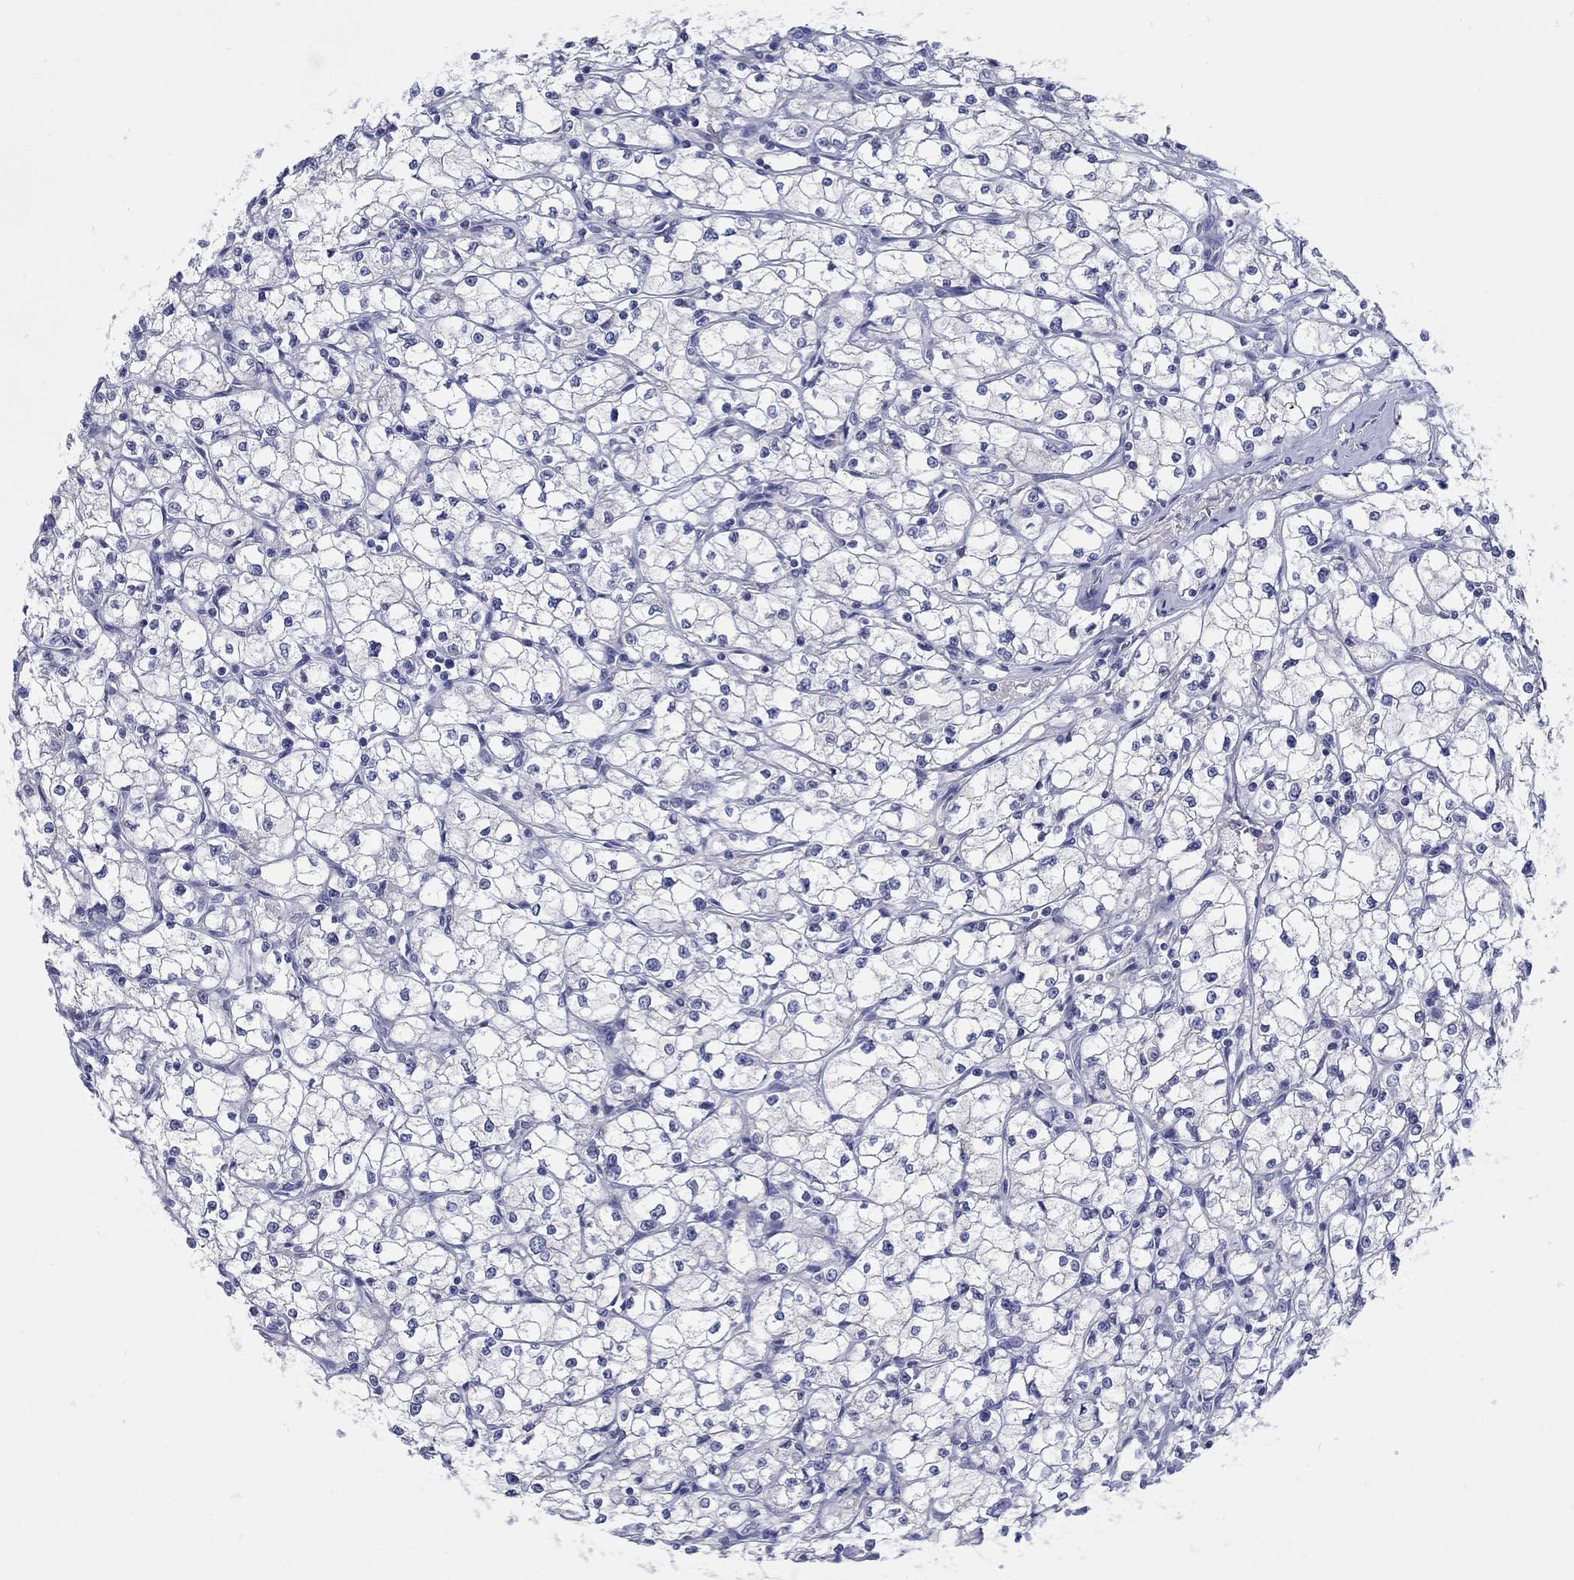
{"staining": {"intensity": "negative", "quantity": "none", "location": "none"}, "tissue": "renal cancer", "cell_type": "Tumor cells", "image_type": "cancer", "snomed": [{"axis": "morphology", "description": "Adenocarcinoma, NOS"}, {"axis": "topography", "description": "Kidney"}], "caption": "An immunohistochemistry micrograph of adenocarcinoma (renal) is shown. There is no staining in tumor cells of adenocarcinoma (renal). (DAB immunohistochemistry (IHC) visualized using brightfield microscopy, high magnification).", "gene": "REEP2", "patient": {"sex": "male", "age": 67}}